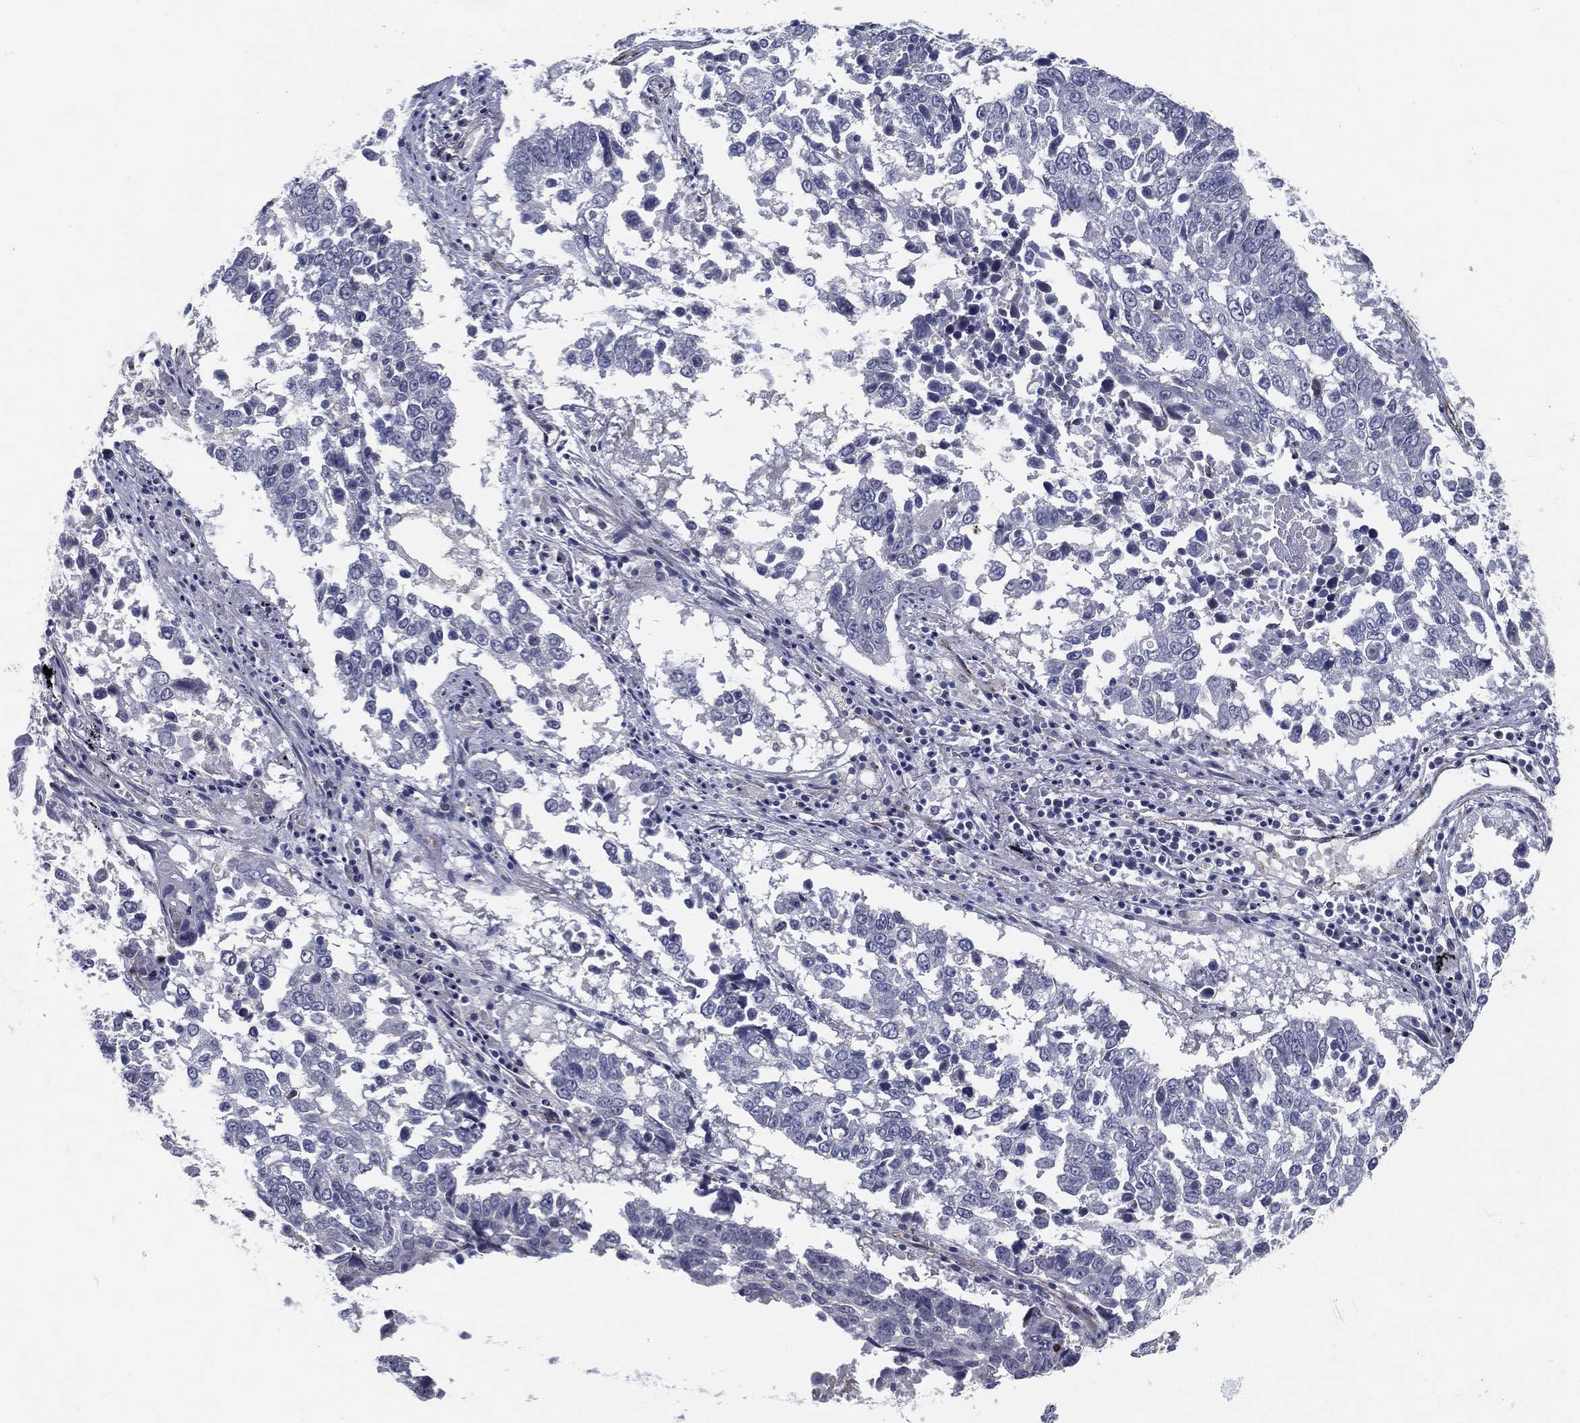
{"staining": {"intensity": "negative", "quantity": "none", "location": "none"}, "tissue": "lung cancer", "cell_type": "Tumor cells", "image_type": "cancer", "snomed": [{"axis": "morphology", "description": "Squamous cell carcinoma, NOS"}, {"axis": "topography", "description": "Lung"}], "caption": "Immunohistochemistry of human squamous cell carcinoma (lung) displays no expression in tumor cells.", "gene": "LRRC56", "patient": {"sex": "male", "age": 82}}